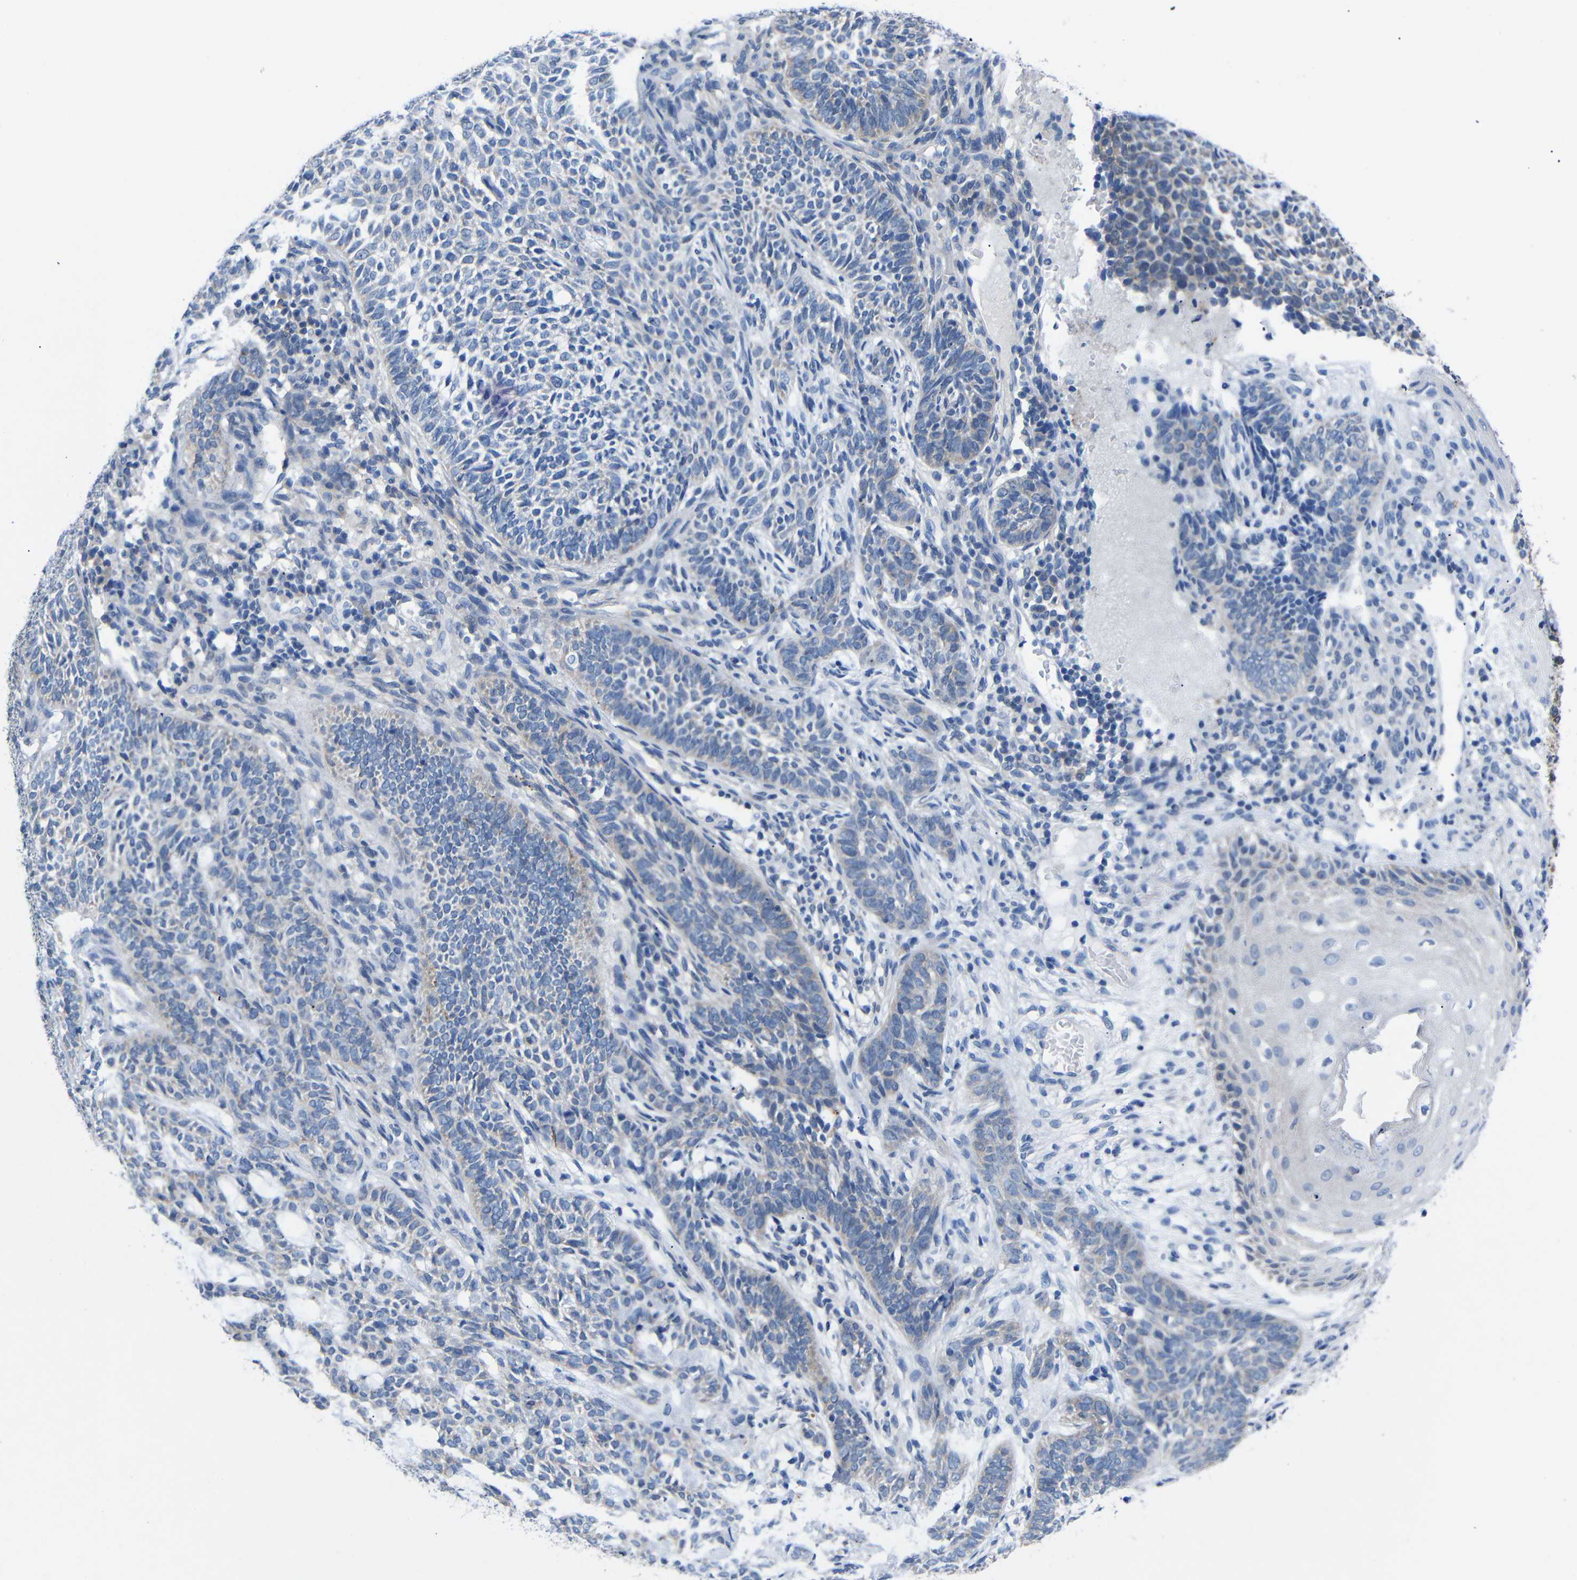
{"staining": {"intensity": "negative", "quantity": "none", "location": "none"}, "tissue": "skin cancer", "cell_type": "Tumor cells", "image_type": "cancer", "snomed": [{"axis": "morphology", "description": "Basal cell carcinoma"}, {"axis": "topography", "description": "Skin"}], "caption": "Skin basal cell carcinoma stained for a protein using IHC exhibits no expression tumor cells.", "gene": "PEBP1", "patient": {"sex": "male", "age": 87}}